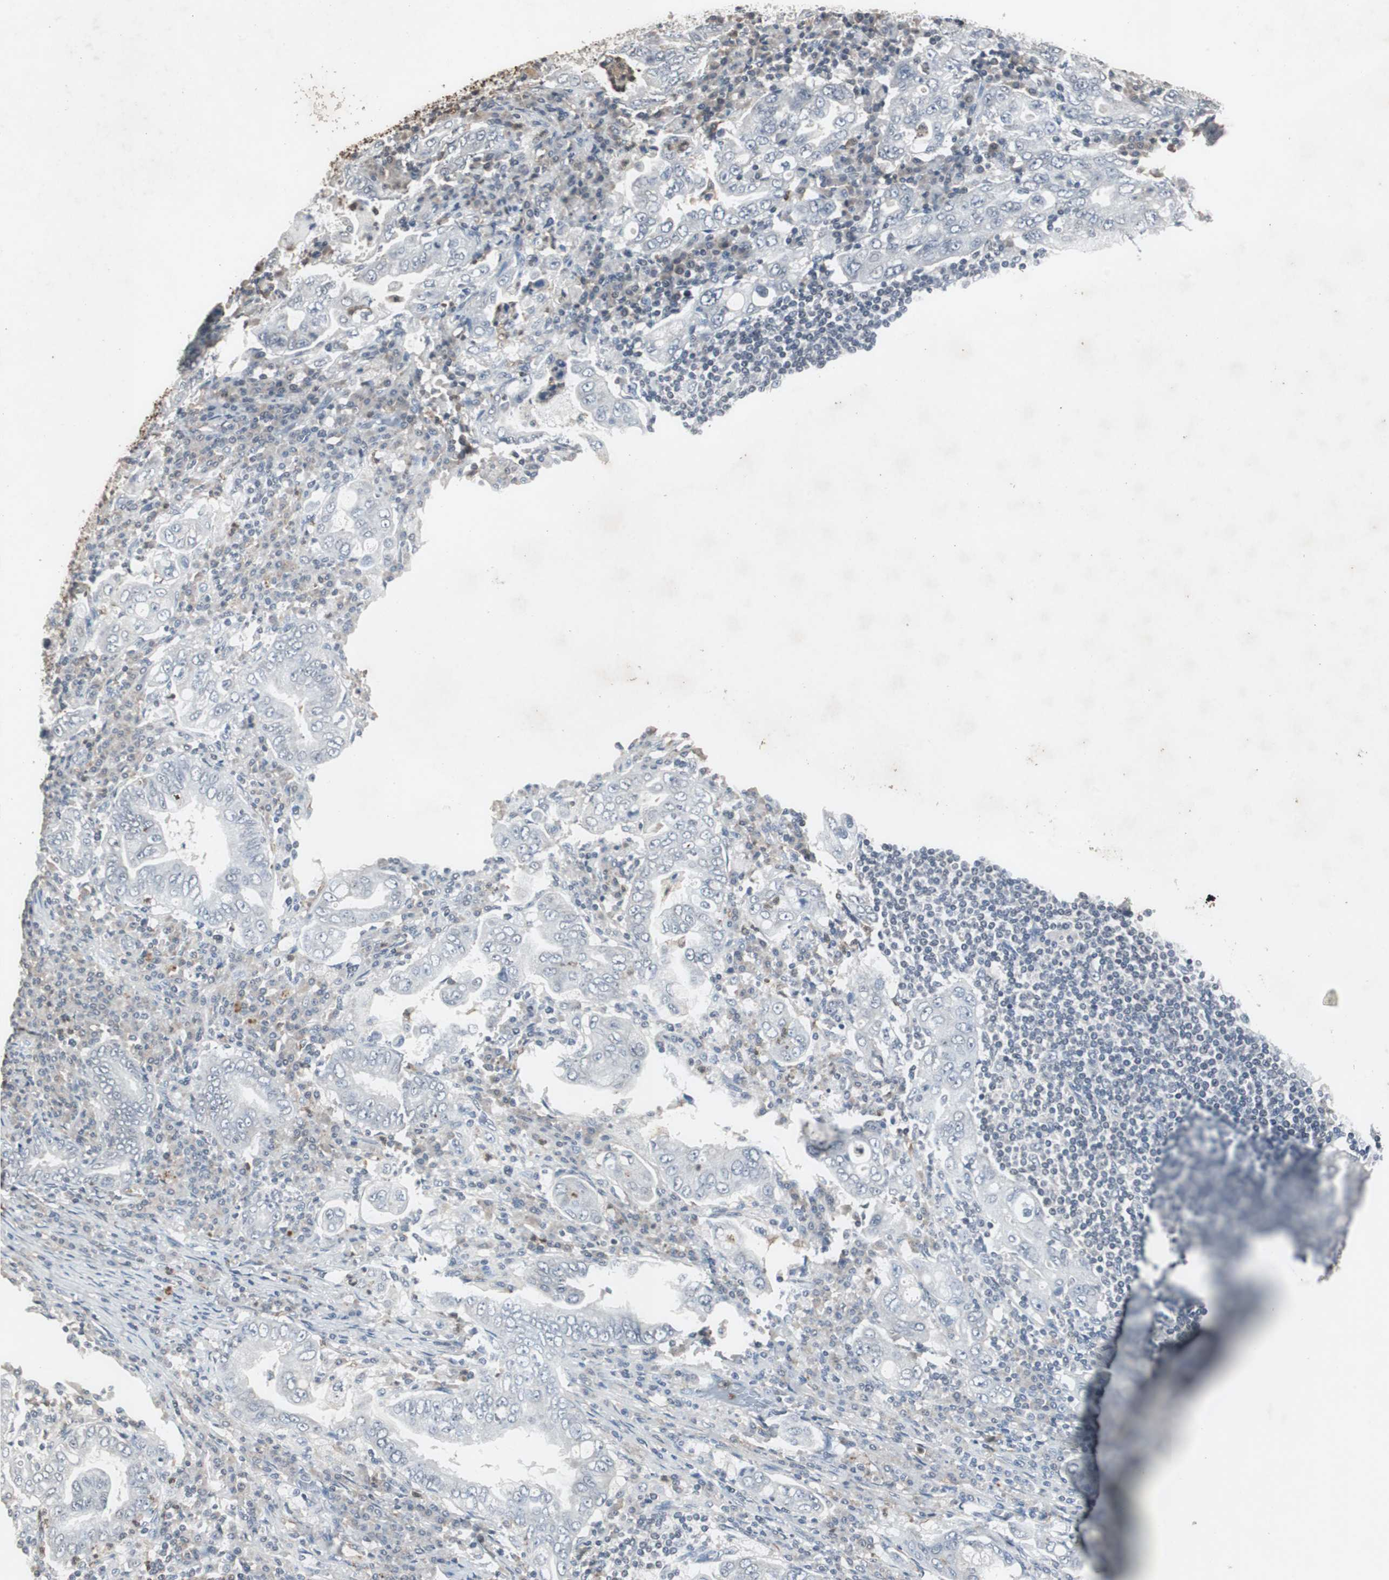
{"staining": {"intensity": "negative", "quantity": "none", "location": "none"}, "tissue": "stomach cancer", "cell_type": "Tumor cells", "image_type": "cancer", "snomed": [{"axis": "morphology", "description": "Normal tissue, NOS"}, {"axis": "morphology", "description": "Adenocarcinoma, NOS"}, {"axis": "topography", "description": "Esophagus"}, {"axis": "topography", "description": "Stomach, upper"}, {"axis": "topography", "description": "Peripheral nerve tissue"}], "caption": "This is an immunohistochemistry histopathology image of stomach adenocarcinoma. There is no staining in tumor cells.", "gene": "ADNP2", "patient": {"sex": "male", "age": 62}}